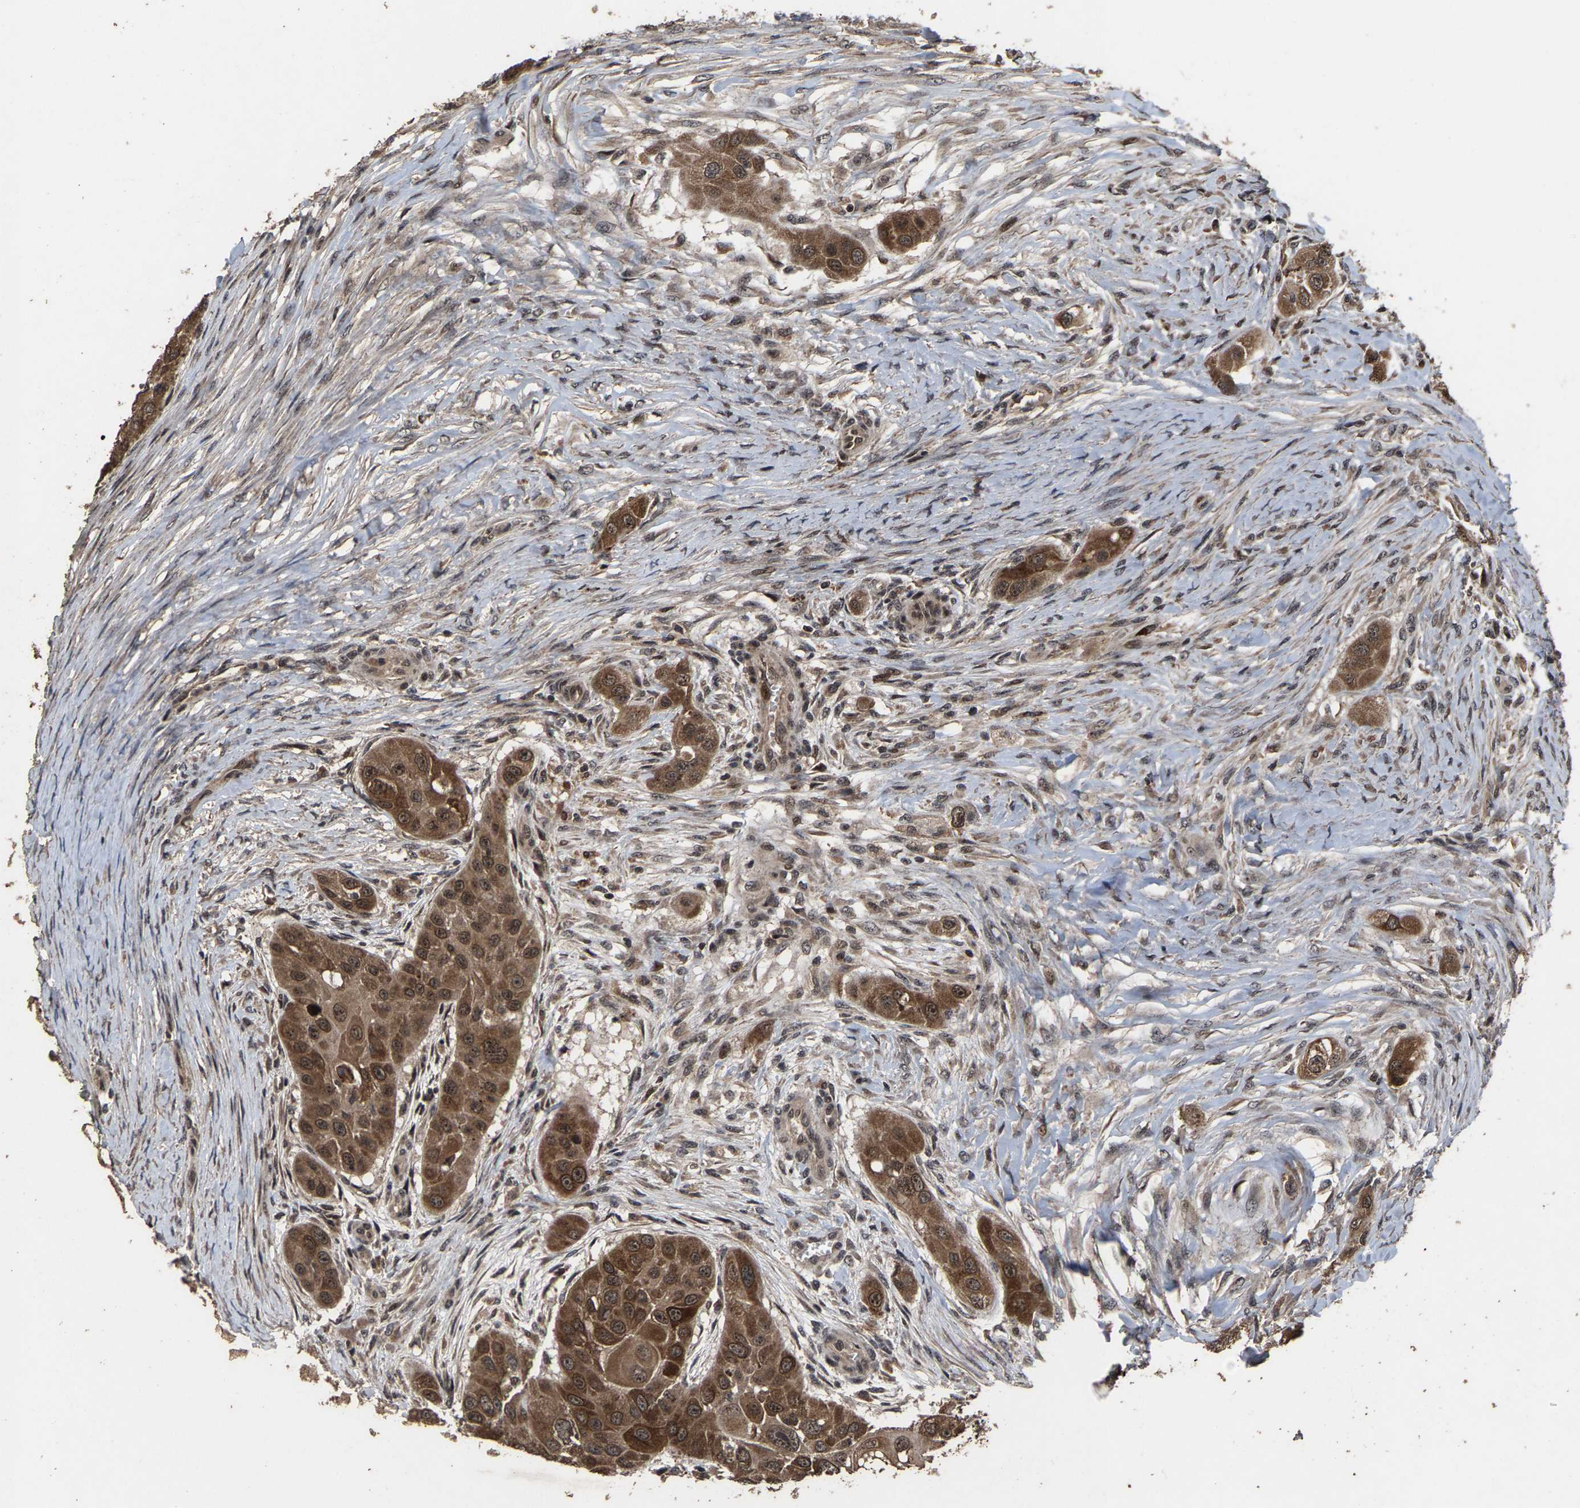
{"staining": {"intensity": "moderate", "quantity": ">75%", "location": "cytoplasmic/membranous,nuclear"}, "tissue": "head and neck cancer", "cell_type": "Tumor cells", "image_type": "cancer", "snomed": [{"axis": "morphology", "description": "Normal tissue, NOS"}, {"axis": "morphology", "description": "Squamous cell carcinoma, NOS"}, {"axis": "topography", "description": "Skeletal muscle"}, {"axis": "topography", "description": "Head-Neck"}], "caption": "DAB (3,3'-diaminobenzidine) immunohistochemical staining of human squamous cell carcinoma (head and neck) exhibits moderate cytoplasmic/membranous and nuclear protein expression in about >75% of tumor cells.", "gene": "HAUS6", "patient": {"sex": "male", "age": 51}}